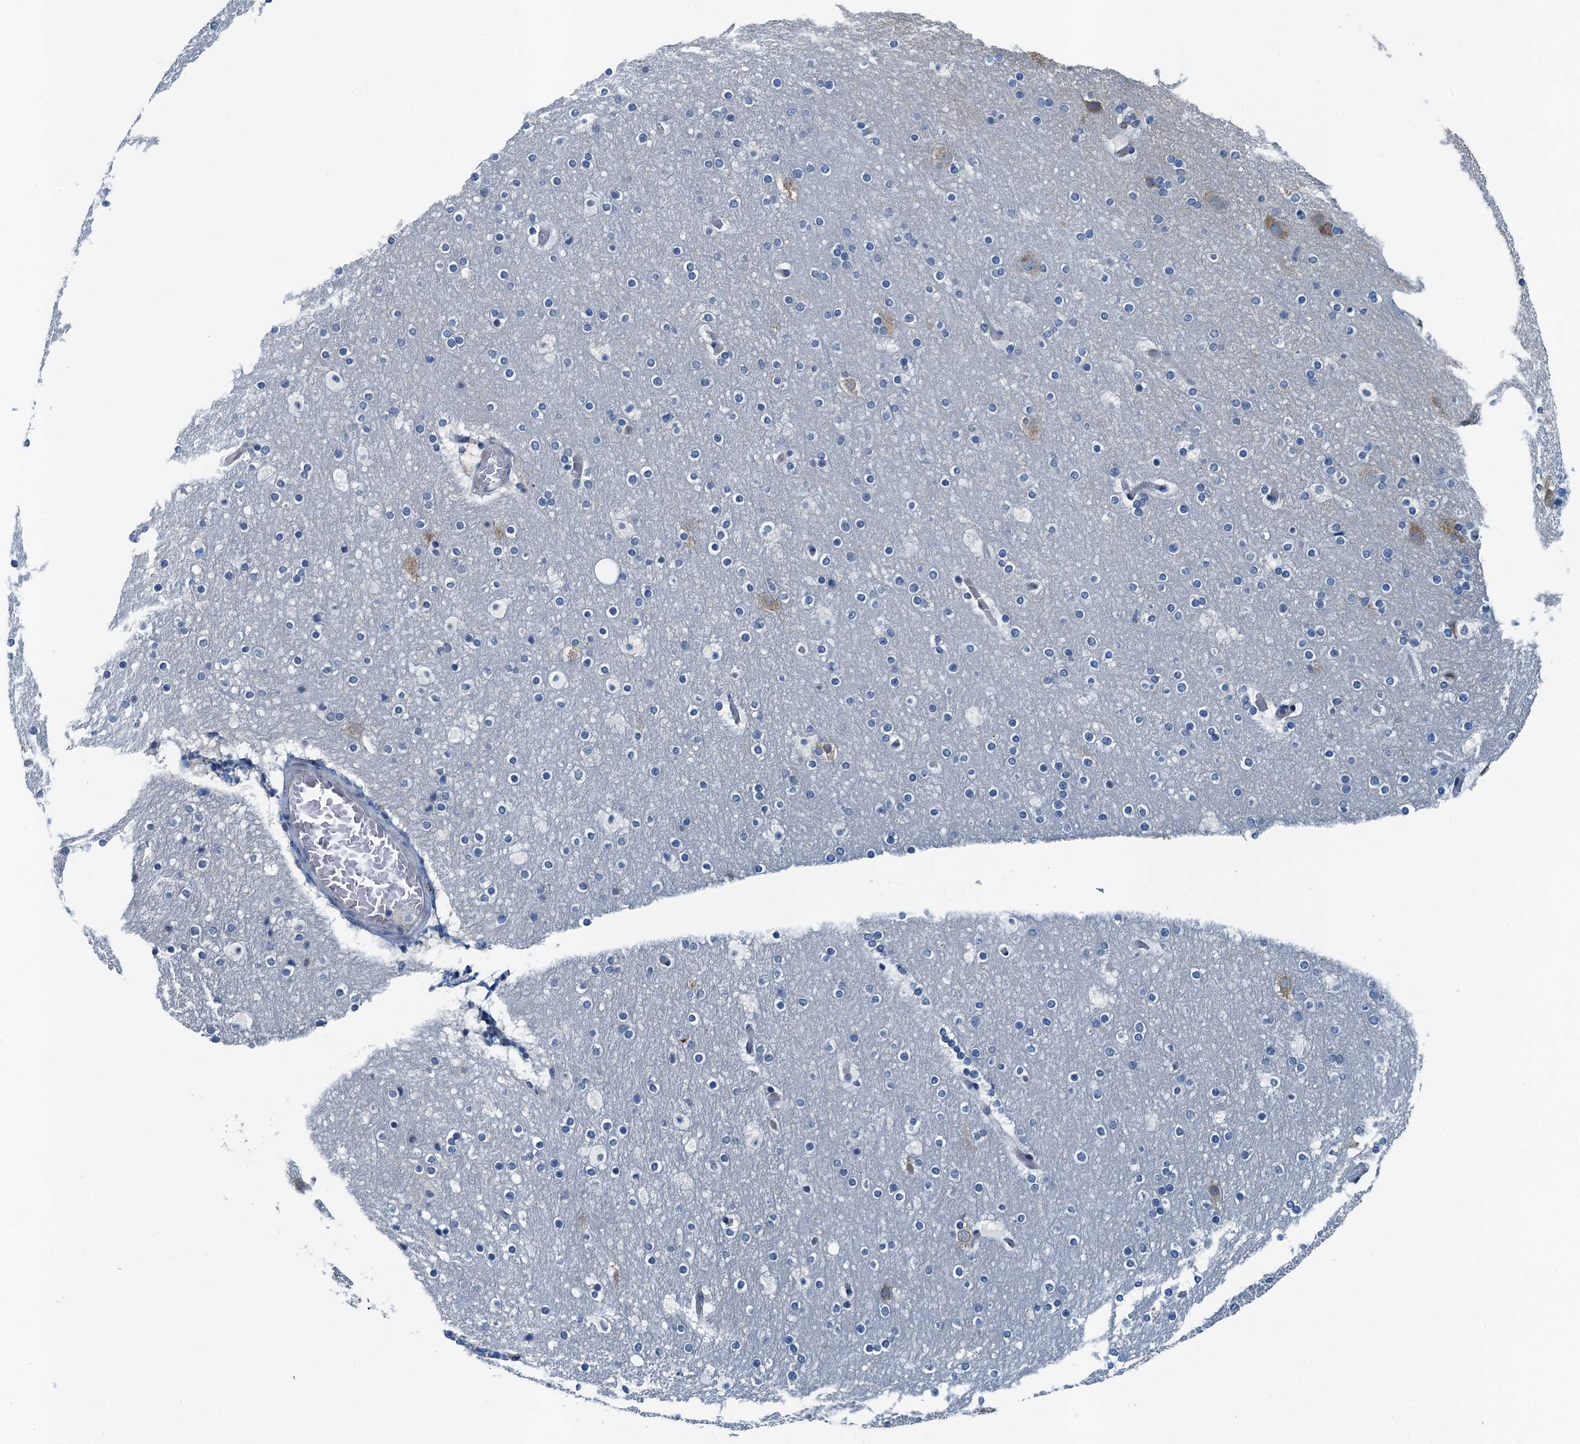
{"staining": {"intensity": "negative", "quantity": "none", "location": "none"}, "tissue": "cerebral cortex", "cell_type": "Endothelial cells", "image_type": "normal", "snomed": [{"axis": "morphology", "description": "Normal tissue, NOS"}, {"axis": "topography", "description": "Cerebral cortex"}], "caption": "IHC micrograph of unremarkable cerebral cortex stained for a protein (brown), which reveals no positivity in endothelial cells. (DAB (3,3'-diaminobenzidine) IHC visualized using brightfield microscopy, high magnification).", "gene": "GFOD2", "patient": {"sex": "male", "age": 57}}